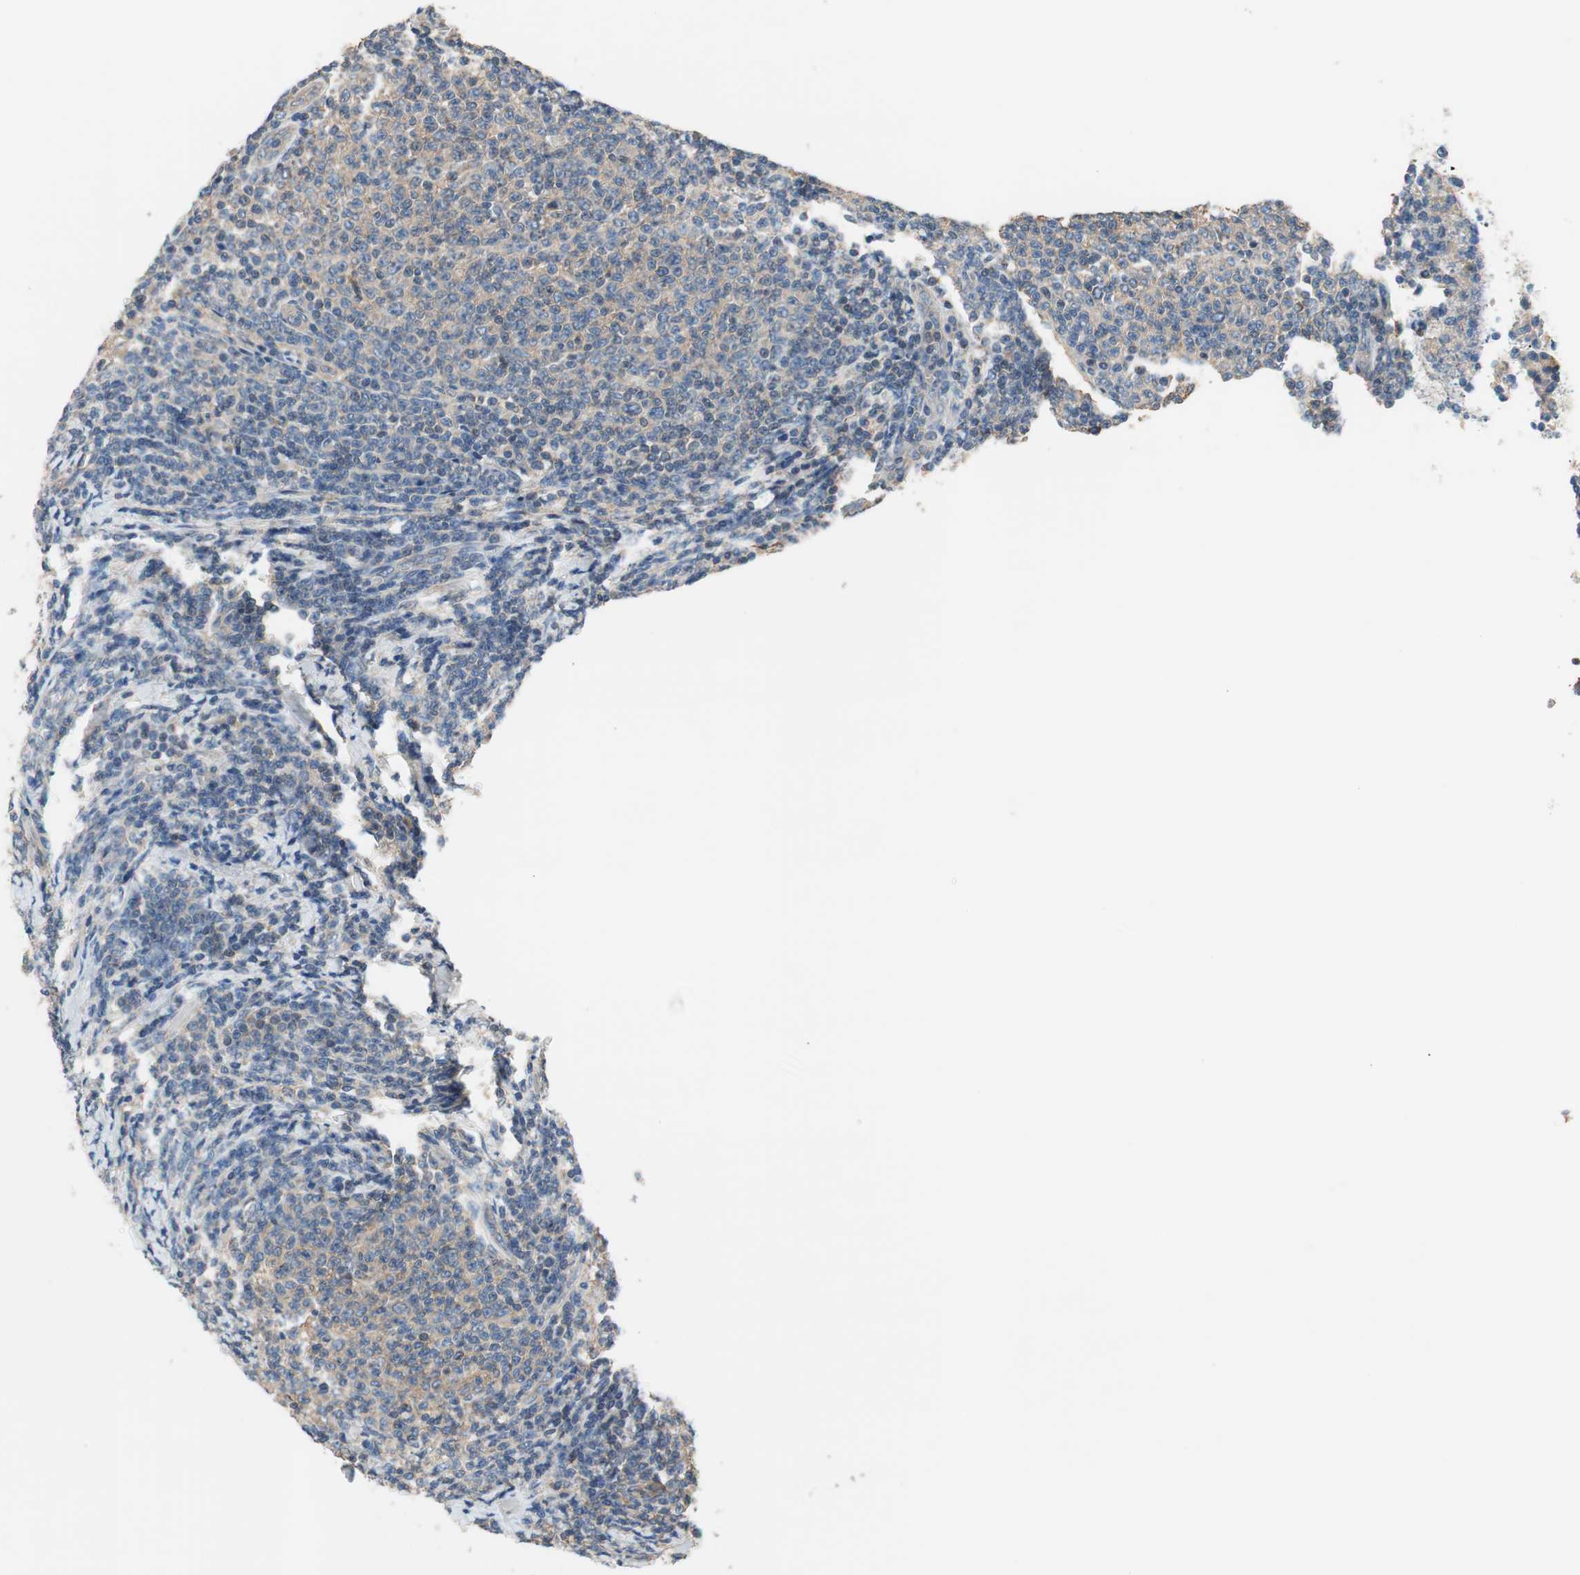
{"staining": {"intensity": "negative", "quantity": "none", "location": "none"}, "tissue": "lymphoma", "cell_type": "Tumor cells", "image_type": "cancer", "snomed": [{"axis": "morphology", "description": "Malignant lymphoma, non-Hodgkin's type, Low grade"}, {"axis": "topography", "description": "Lymph node"}], "caption": "Immunohistochemistry image of neoplastic tissue: lymphoma stained with DAB (3,3'-diaminobenzidine) exhibits no significant protein staining in tumor cells. (Stains: DAB (3,3'-diaminobenzidine) immunohistochemistry with hematoxylin counter stain, Microscopy: brightfield microscopy at high magnification).", "gene": "CALML3", "patient": {"sex": "male", "age": 66}}